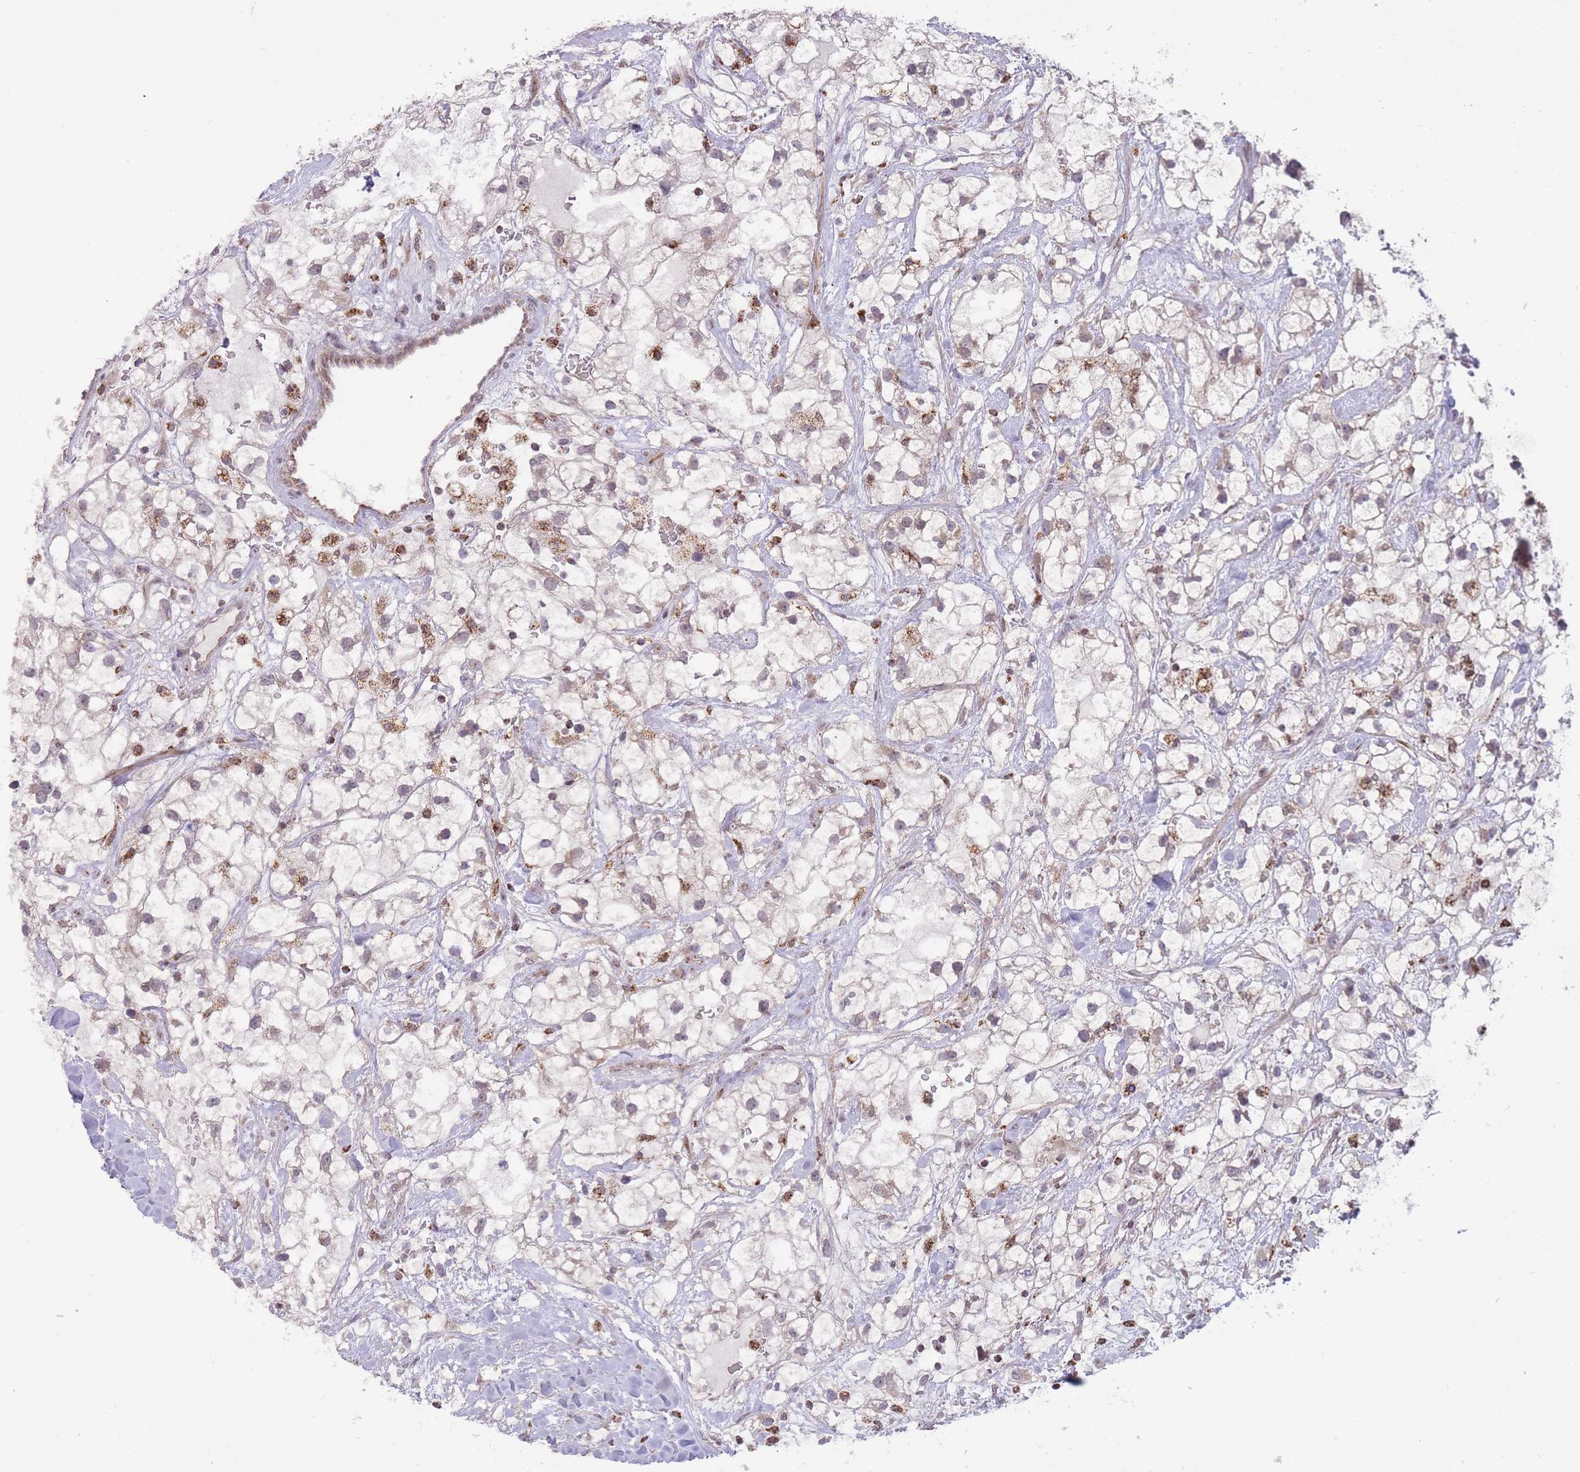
{"staining": {"intensity": "weak", "quantity": "25%-75%", "location": "nuclear"}, "tissue": "renal cancer", "cell_type": "Tumor cells", "image_type": "cancer", "snomed": [{"axis": "morphology", "description": "Adenocarcinoma, NOS"}, {"axis": "topography", "description": "Kidney"}], "caption": "Immunohistochemical staining of human adenocarcinoma (renal) reveals low levels of weak nuclear expression in about 25%-75% of tumor cells.", "gene": "DPYSL4", "patient": {"sex": "male", "age": 59}}